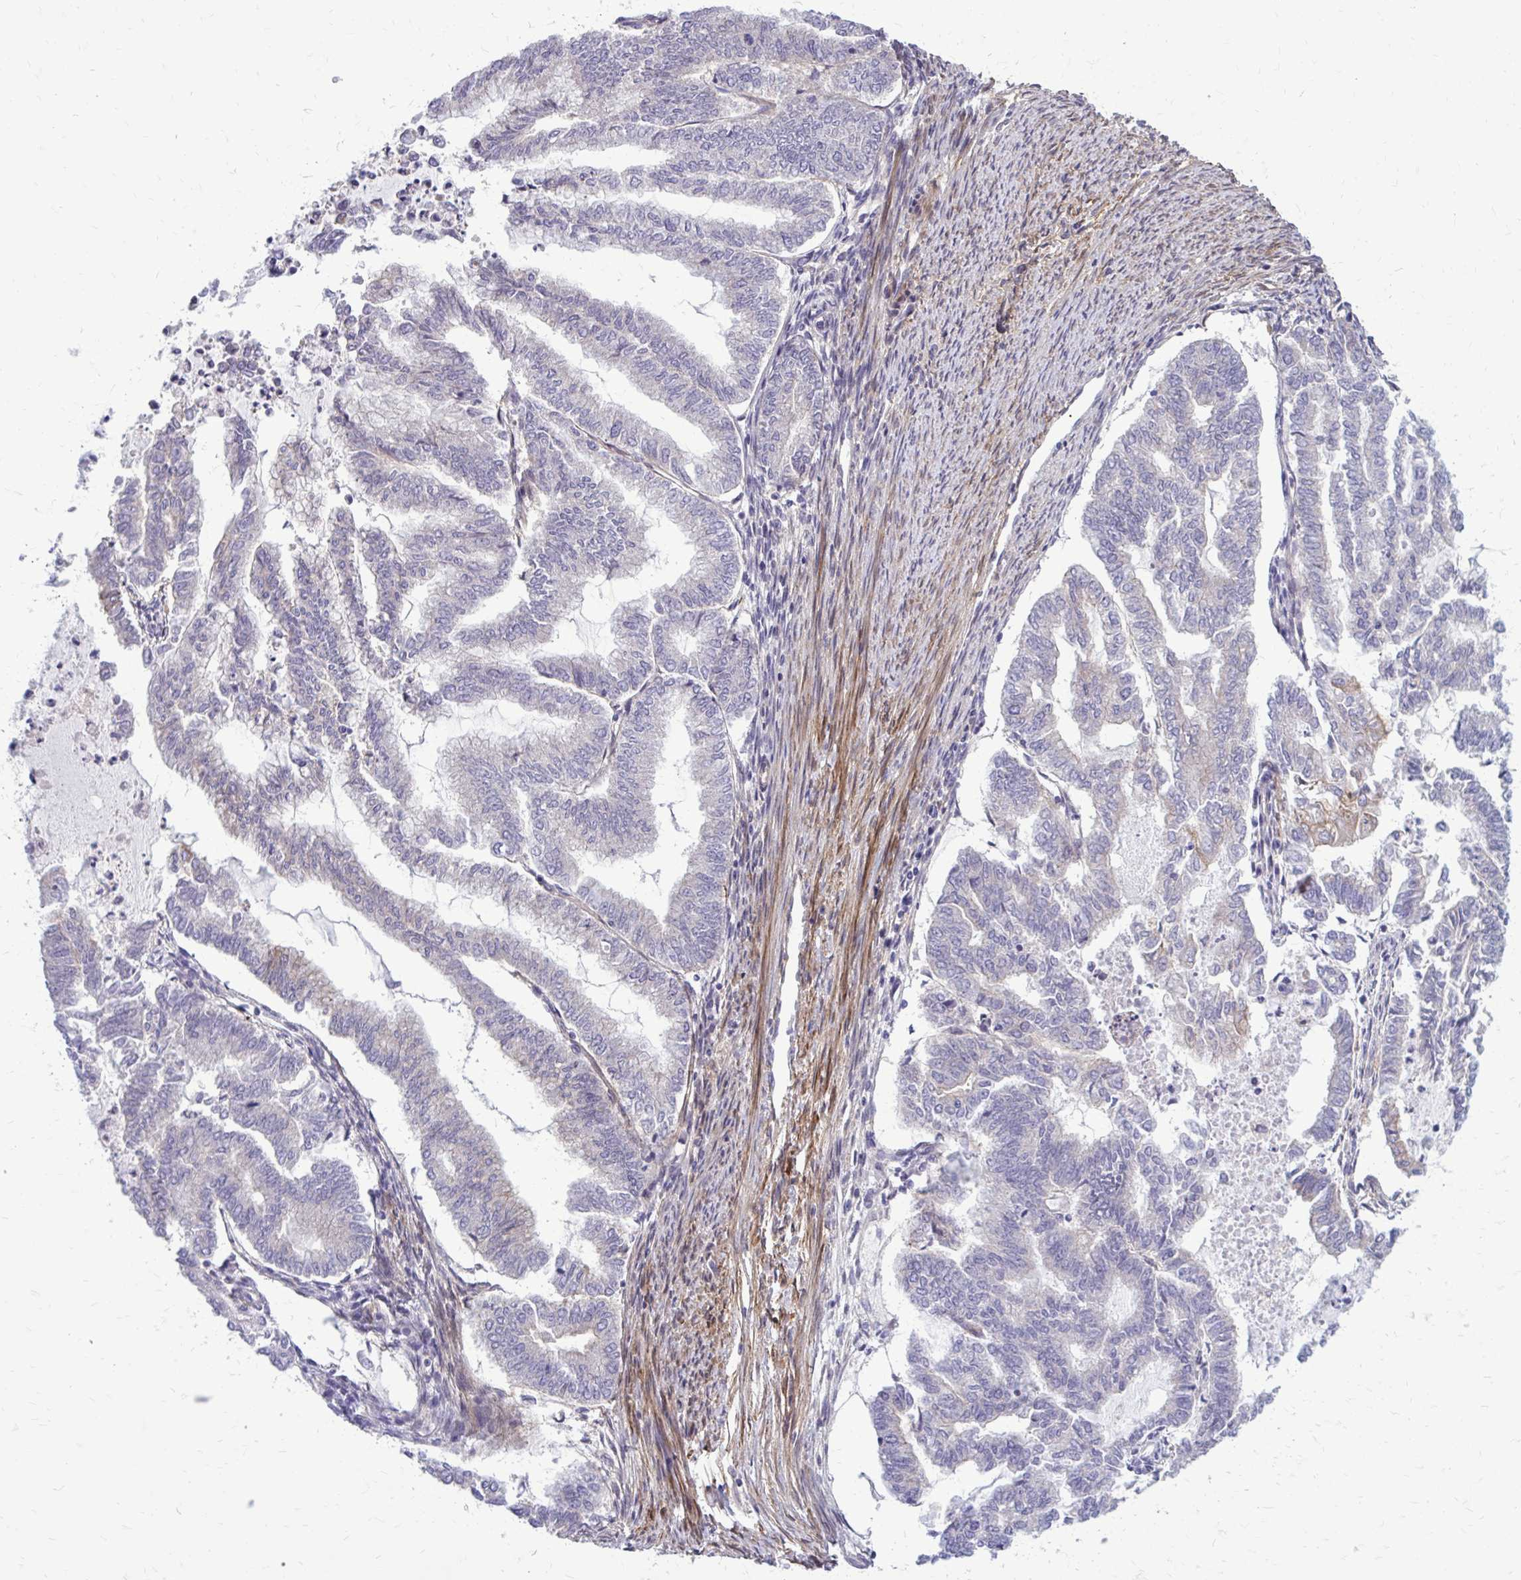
{"staining": {"intensity": "negative", "quantity": "none", "location": "none"}, "tissue": "endometrial cancer", "cell_type": "Tumor cells", "image_type": "cancer", "snomed": [{"axis": "morphology", "description": "Adenocarcinoma, NOS"}, {"axis": "topography", "description": "Endometrium"}], "caption": "Endometrial adenocarcinoma stained for a protein using immunohistochemistry demonstrates no expression tumor cells.", "gene": "FAP", "patient": {"sex": "female", "age": 79}}